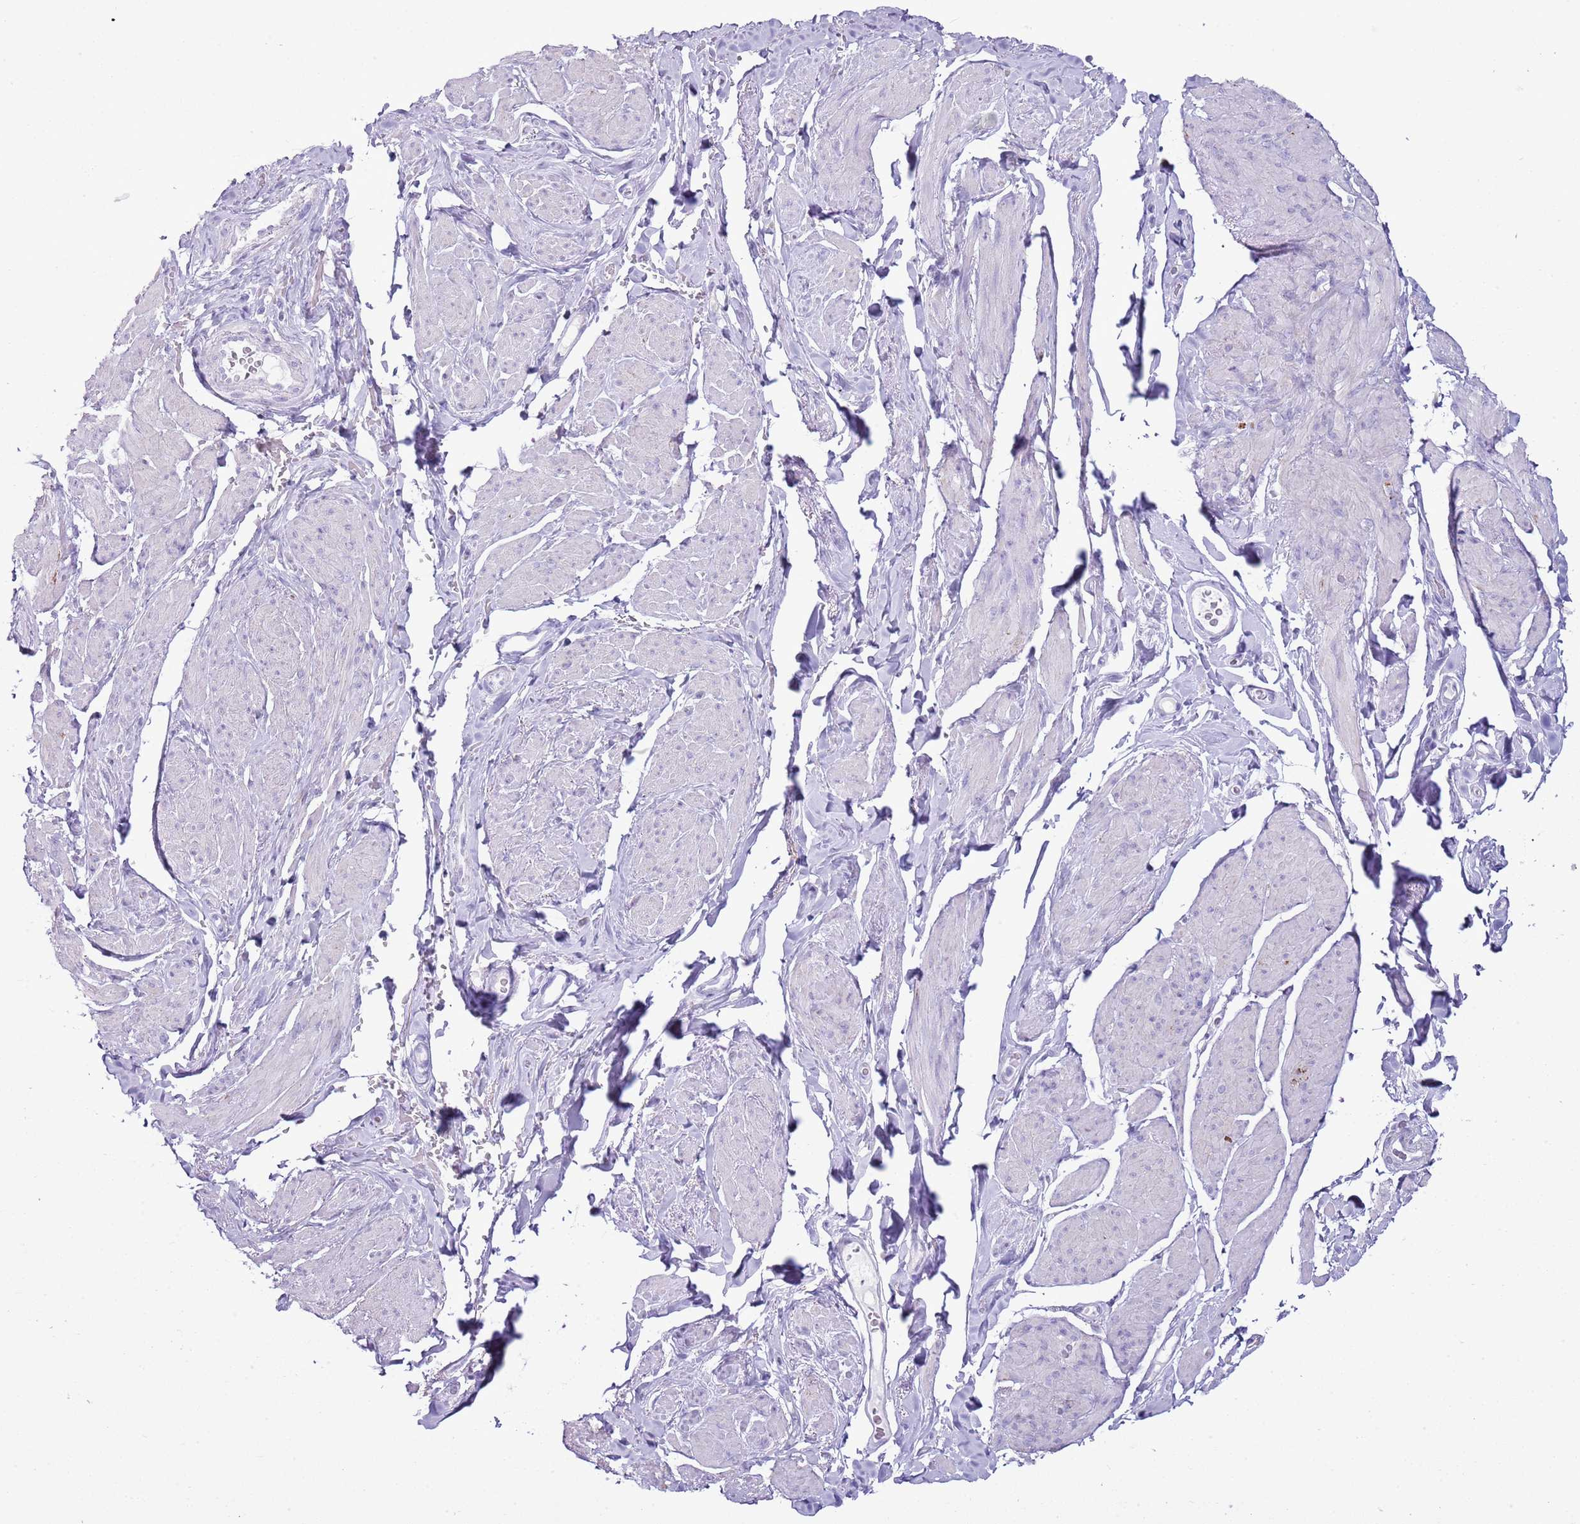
{"staining": {"intensity": "negative", "quantity": "none", "location": "none"}, "tissue": "smooth muscle", "cell_type": "Smooth muscle cells", "image_type": "normal", "snomed": [{"axis": "morphology", "description": "Normal tissue, NOS"}, {"axis": "topography", "description": "Smooth muscle"}, {"axis": "topography", "description": "Peripheral nerve tissue"}], "caption": "Immunohistochemical staining of unremarkable smooth muscle demonstrates no significant positivity in smooth muscle cells.", "gene": "SLC23A1", "patient": {"sex": "male", "age": 69}}